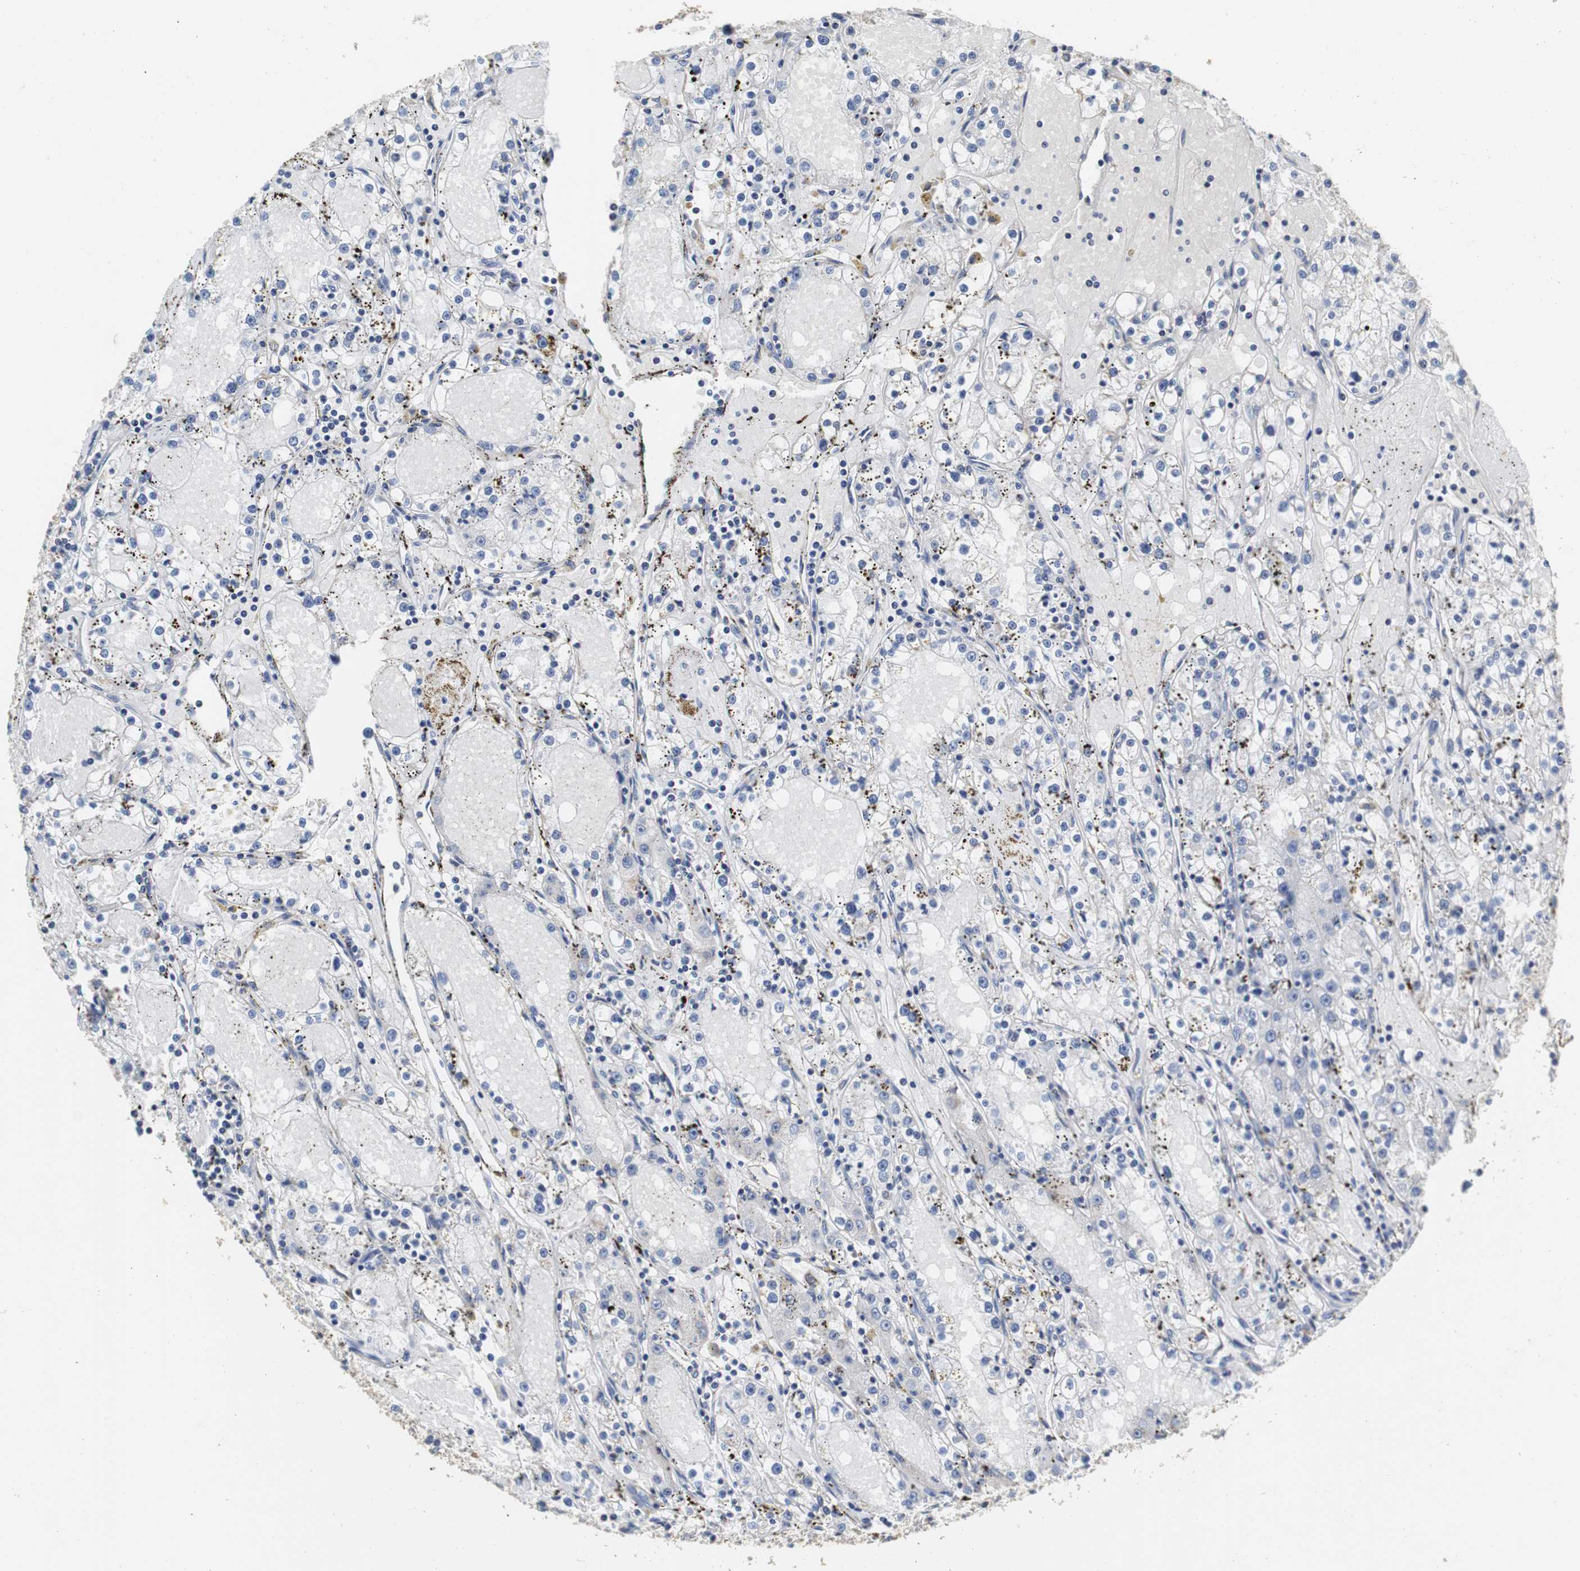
{"staining": {"intensity": "negative", "quantity": "none", "location": "none"}, "tissue": "renal cancer", "cell_type": "Tumor cells", "image_type": "cancer", "snomed": [{"axis": "morphology", "description": "Adenocarcinoma, NOS"}, {"axis": "topography", "description": "Kidney"}], "caption": "Adenocarcinoma (renal) was stained to show a protein in brown. There is no significant positivity in tumor cells. (Brightfield microscopy of DAB (3,3'-diaminobenzidine) immunohistochemistry at high magnification).", "gene": "PCK1", "patient": {"sex": "male", "age": 56}}